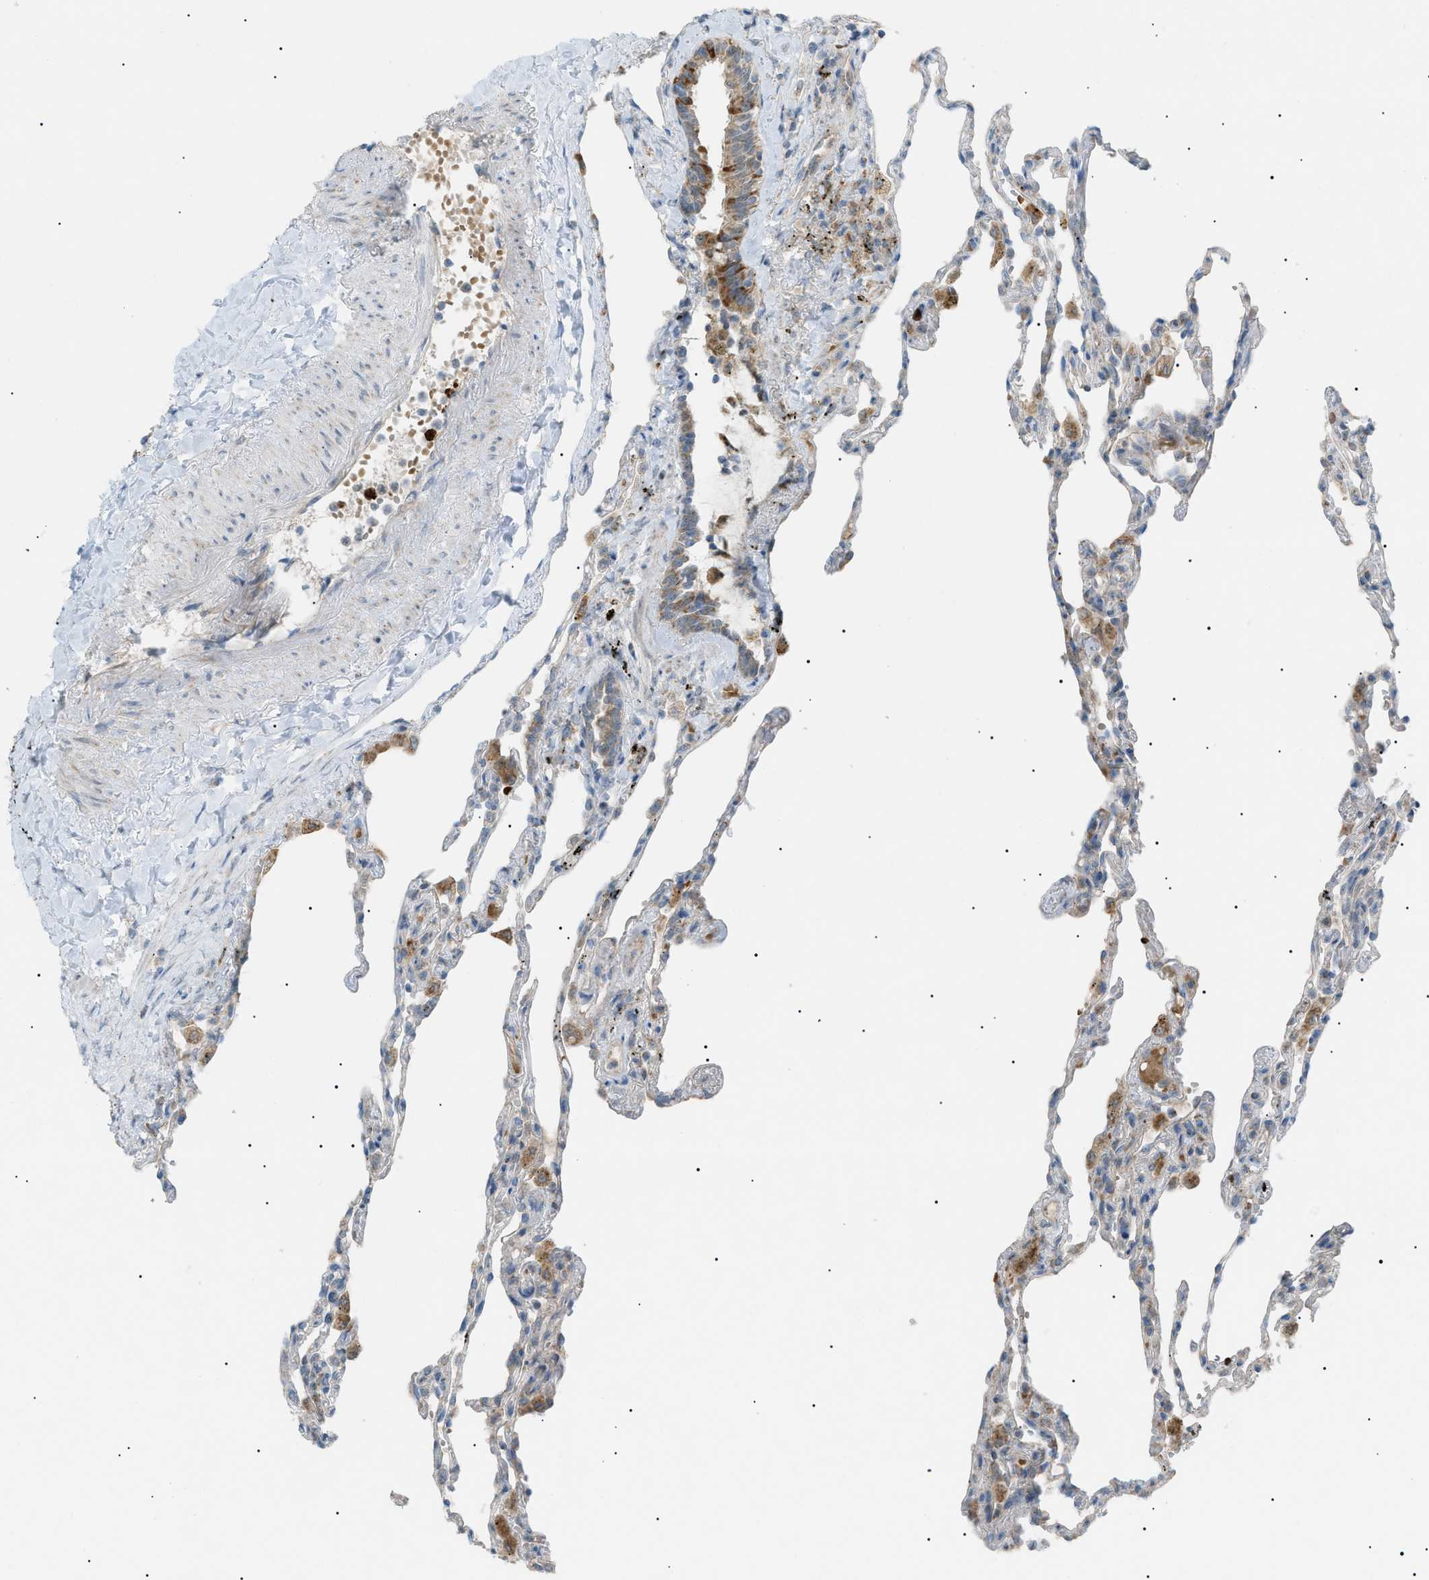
{"staining": {"intensity": "weak", "quantity": "<25%", "location": "cytoplasmic/membranous"}, "tissue": "lung", "cell_type": "Alveolar cells", "image_type": "normal", "snomed": [{"axis": "morphology", "description": "Normal tissue, NOS"}, {"axis": "topography", "description": "Lung"}], "caption": "A micrograph of human lung is negative for staining in alveolar cells.", "gene": "ZNF516", "patient": {"sex": "male", "age": 59}}